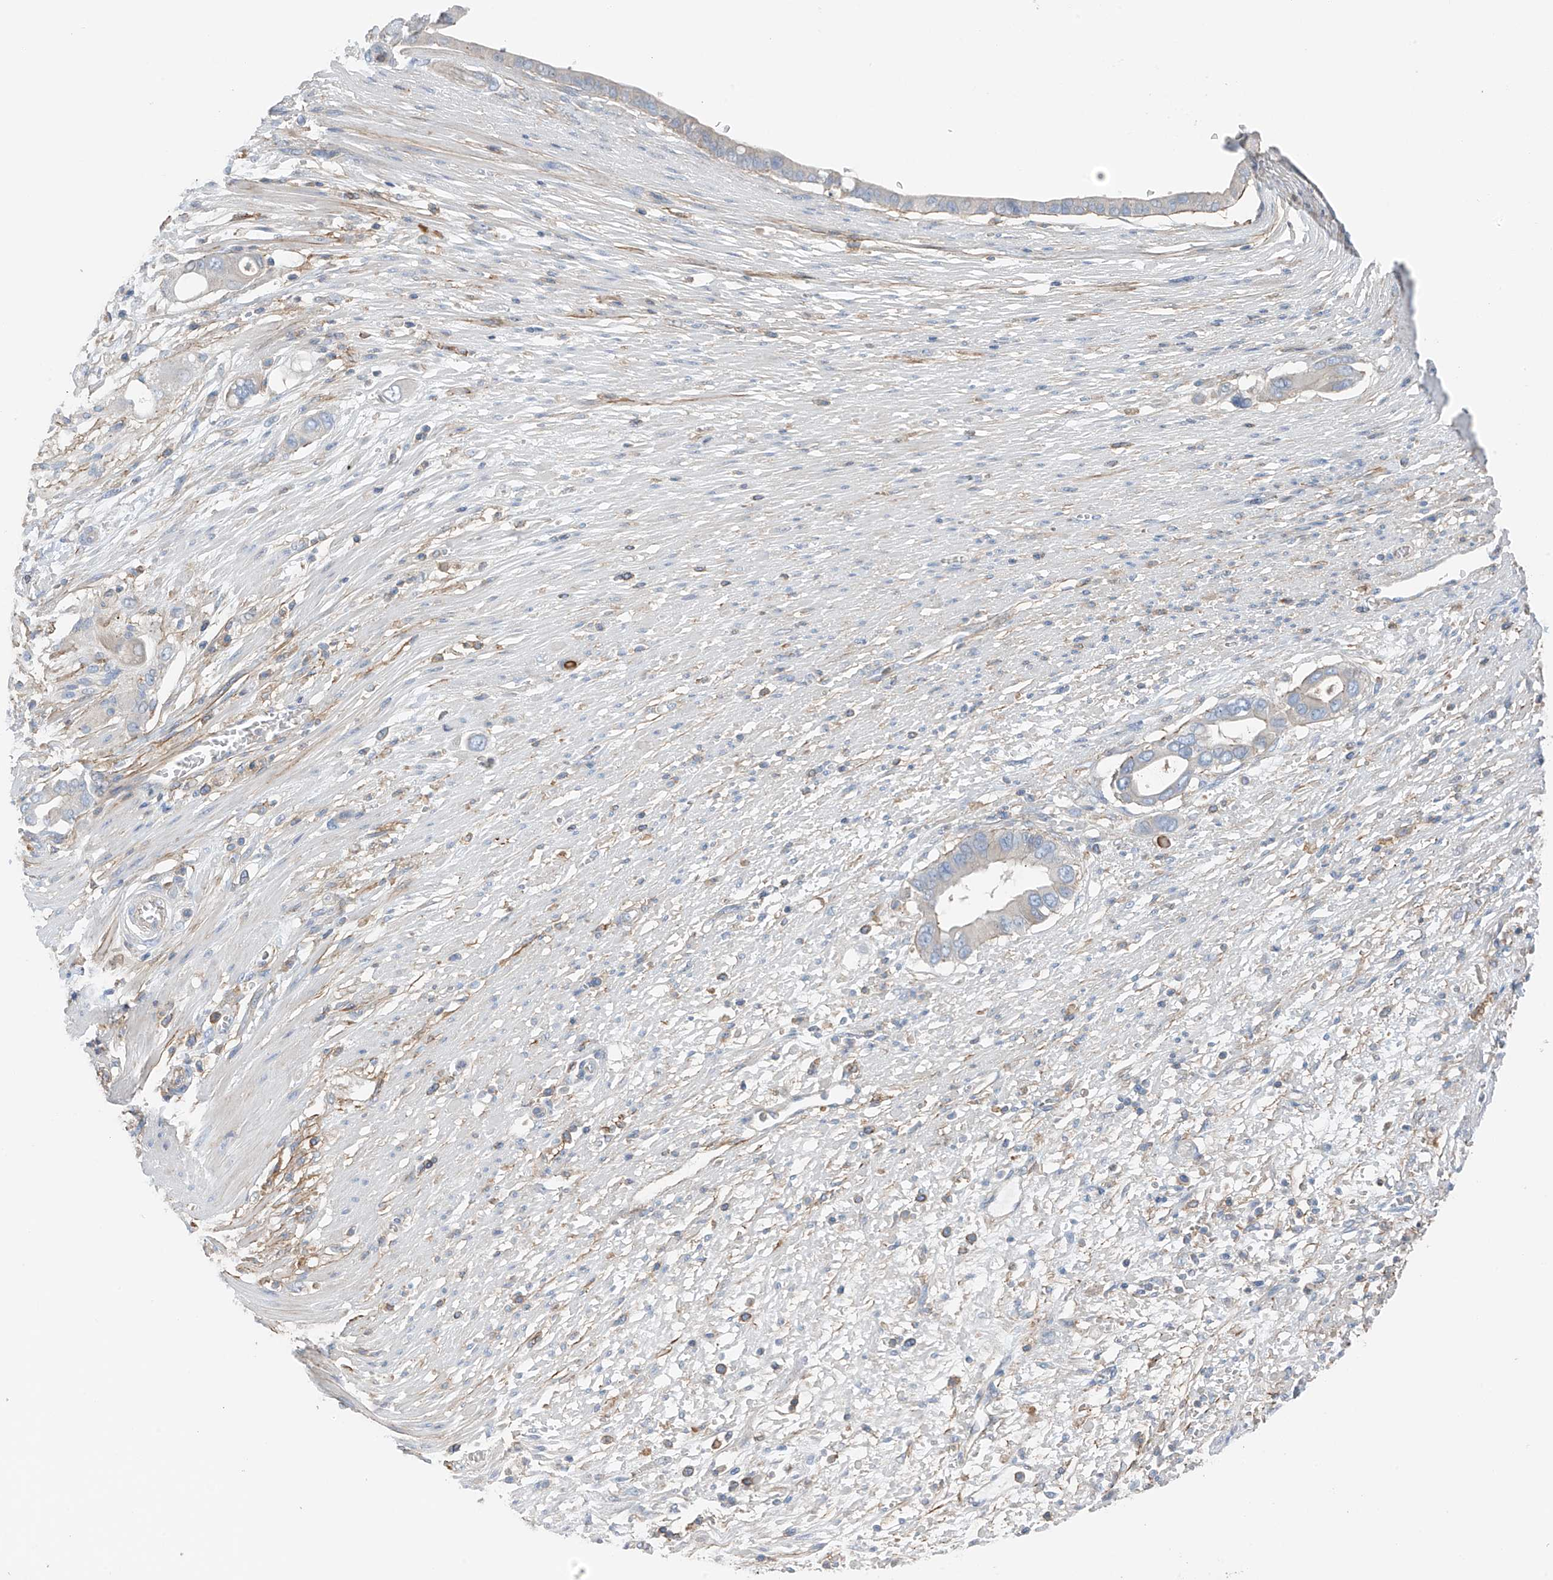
{"staining": {"intensity": "negative", "quantity": "none", "location": "none"}, "tissue": "pancreatic cancer", "cell_type": "Tumor cells", "image_type": "cancer", "snomed": [{"axis": "morphology", "description": "Adenocarcinoma, NOS"}, {"axis": "topography", "description": "Pancreas"}], "caption": "A photomicrograph of pancreatic cancer (adenocarcinoma) stained for a protein demonstrates no brown staining in tumor cells. The staining is performed using DAB brown chromogen with nuclei counter-stained in using hematoxylin.", "gene": "NALCN", "patient": {"sex": "male", "age": 68}}